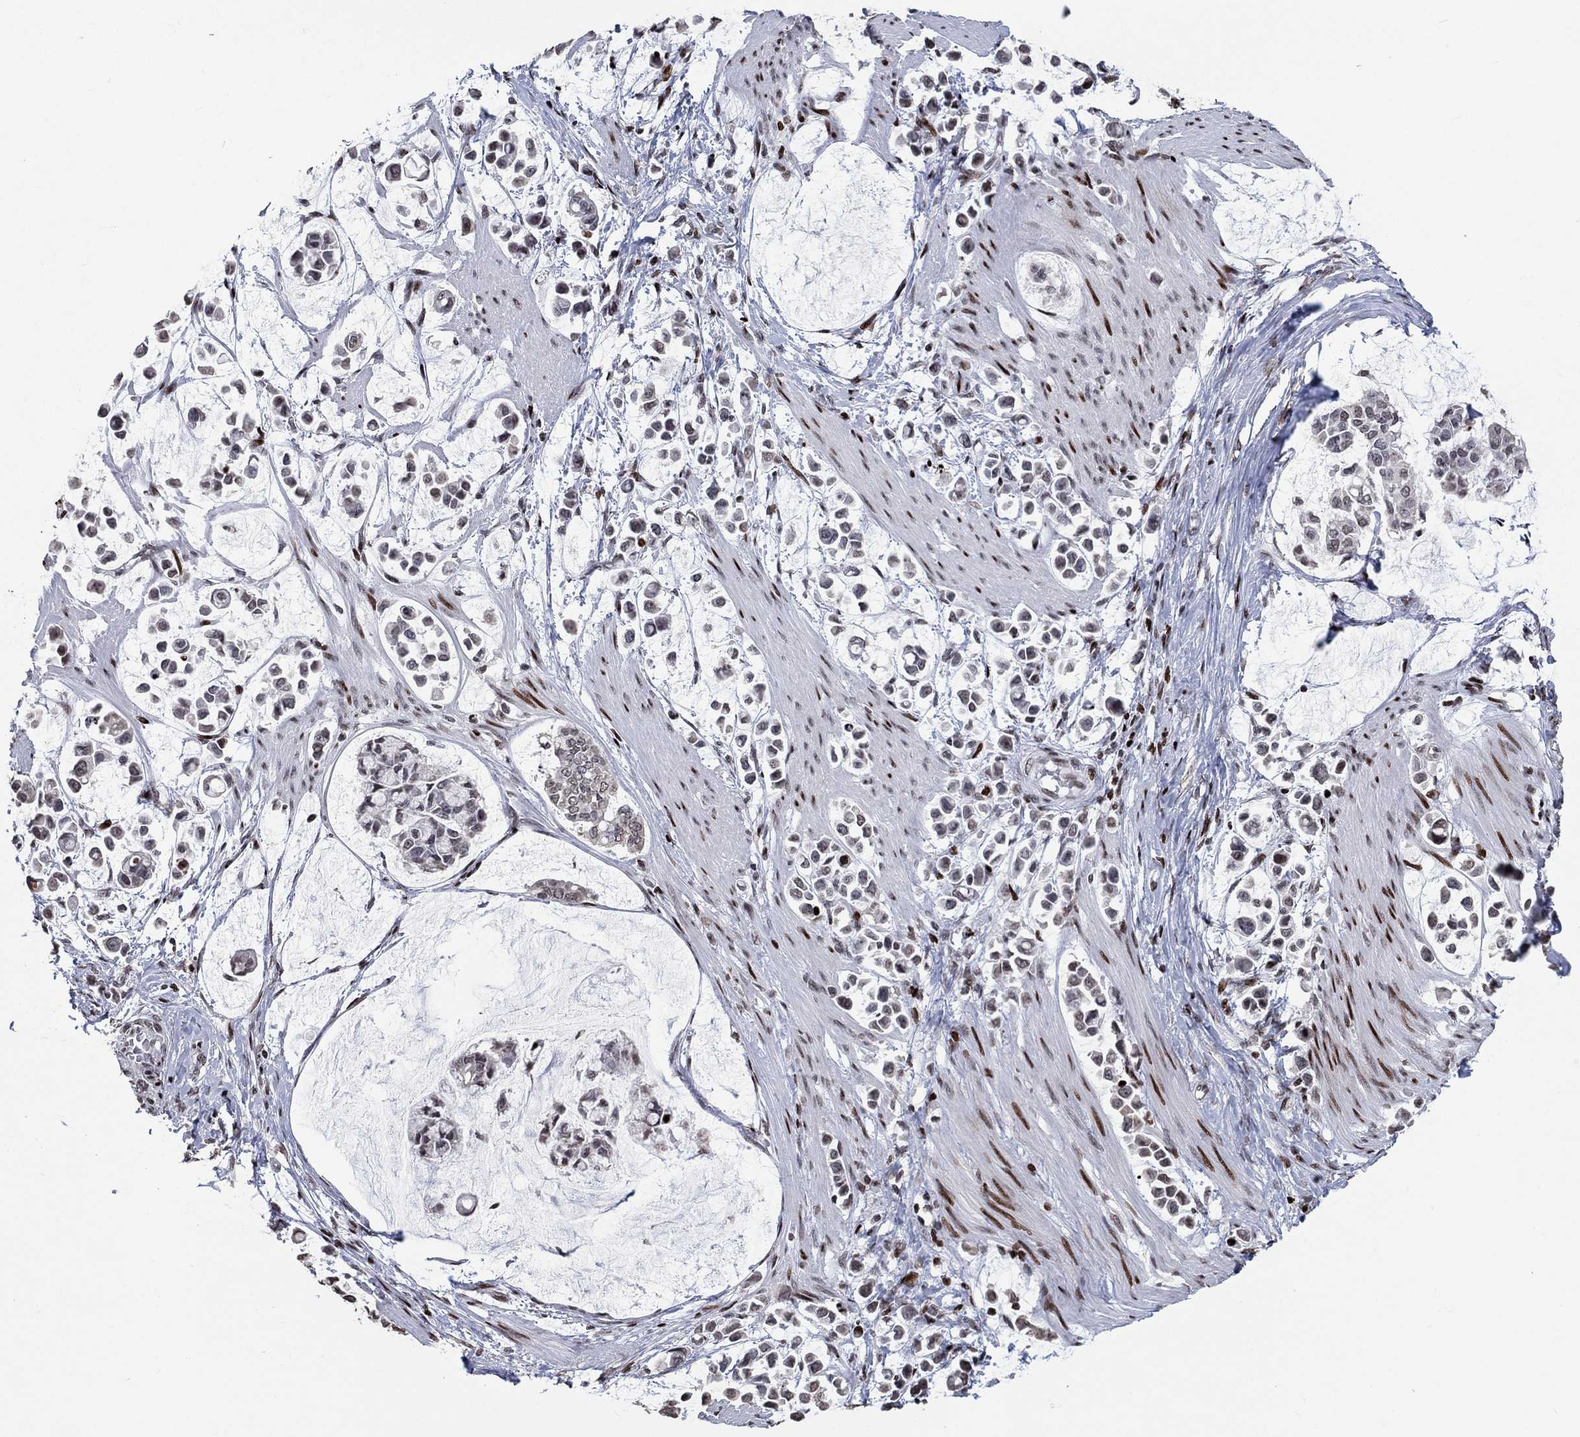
{"staining": {"intensity": "negative", "quantity": "none", "location": "none"}, "tissue": "stomach cancer", "cell_type": "Tumor cells", "image_type": "cancer", "snomed": [{"axis": "morphology", "description": "Adenocarcinoma, NOS"}, {"axis": "topography", "description": "Stomach"}], "caption": "An IHC histopathology image of adenocarcinoma (stomach) is shown. There is no staining in tumor cells of adenocarcinoma (stomach).", "gene": "SRSF3", "patient": {"sex": "male", "age": 82}}